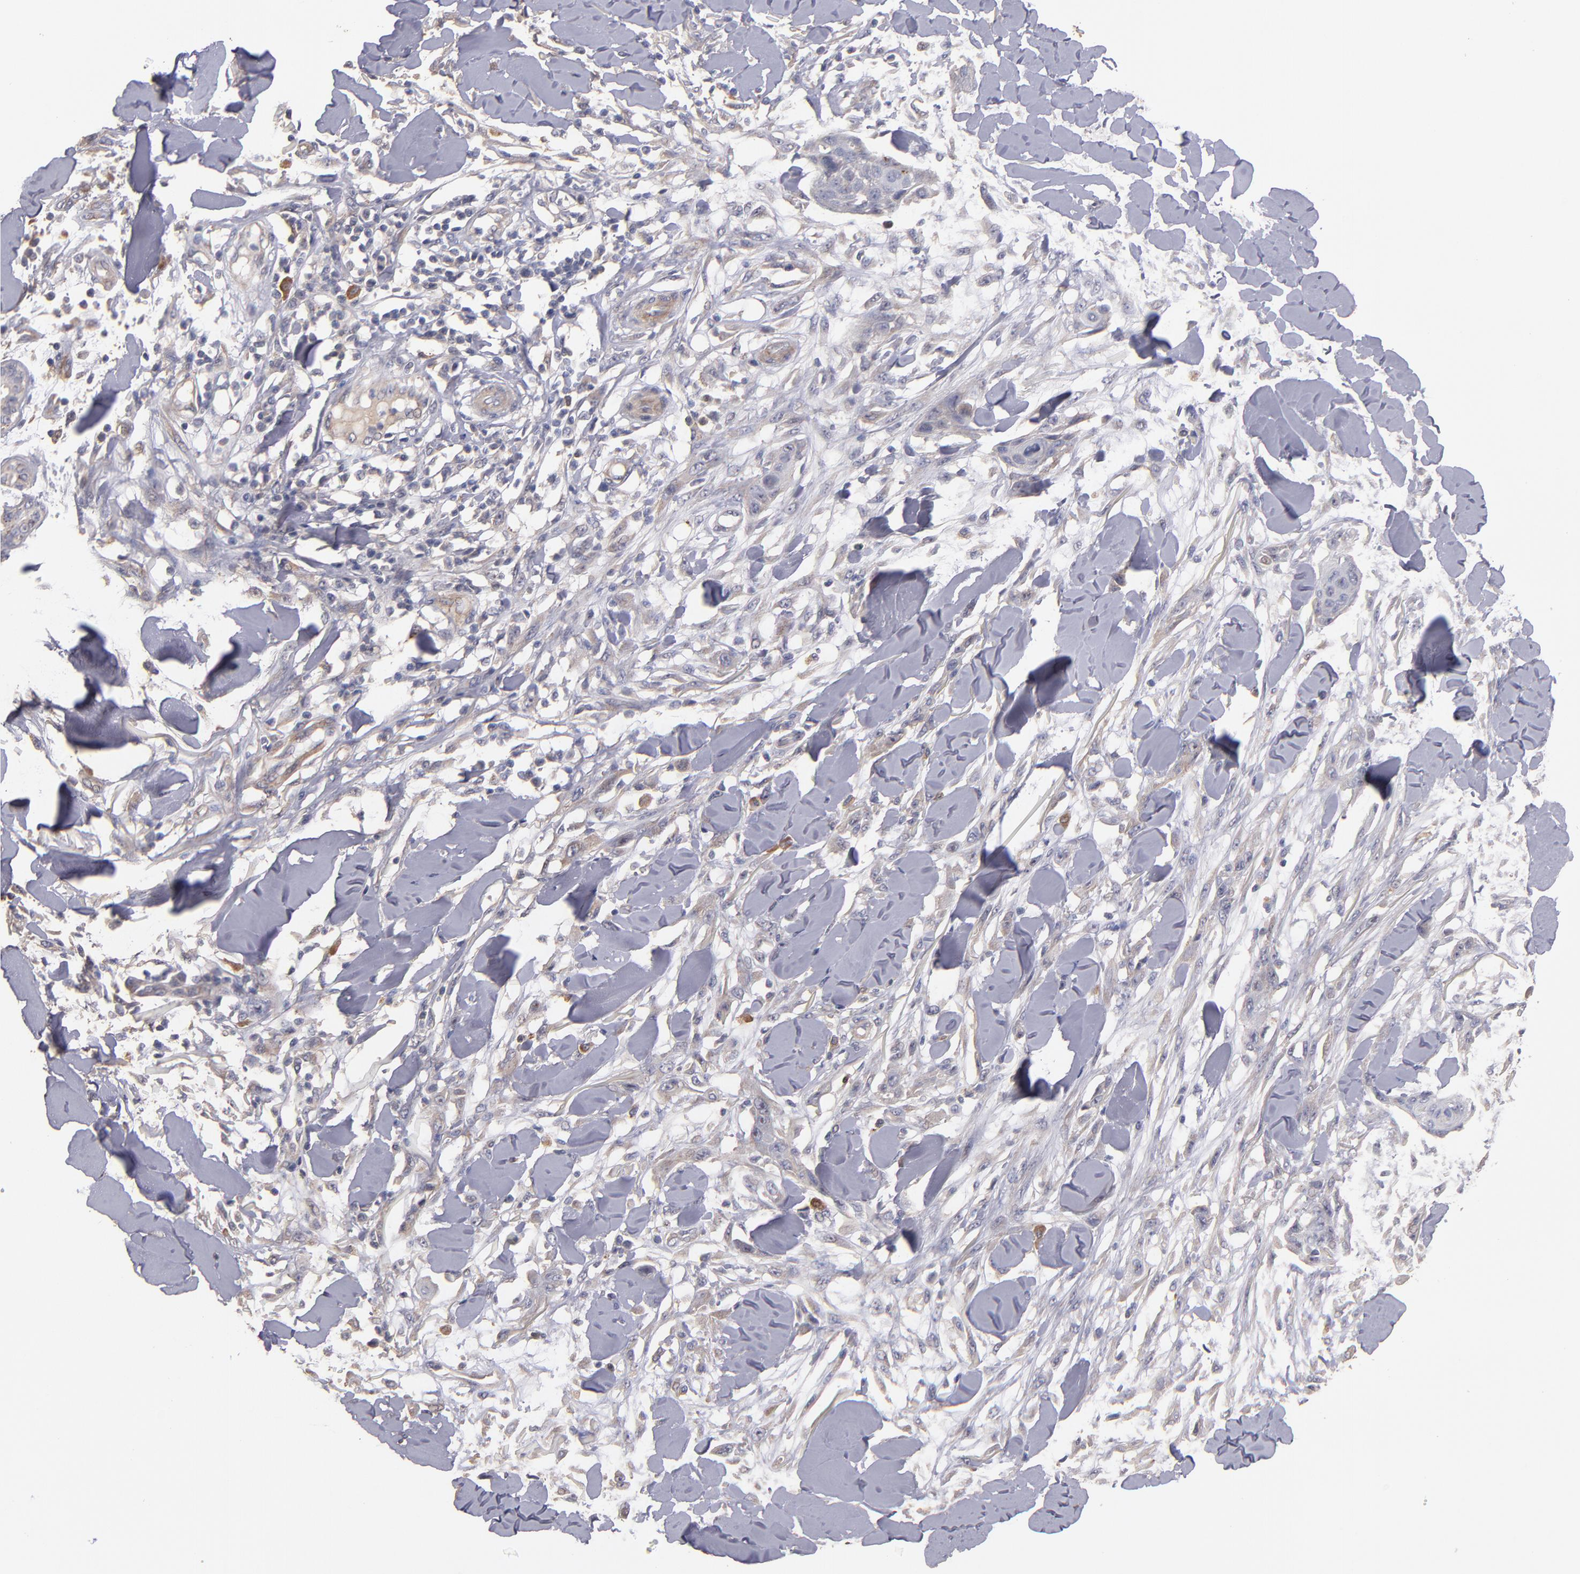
{"staining": {"intensity": "weak", "quantity": "<25%", "location": "cytoplasmic/membranous"}, "tissue": "skin cancer", "cell_type": "Tumor cells", "image_type": "cancer", "snomed": [{"axis": "morphology", "description": "Squamous cell carcinoma, NOS"}, {"axis": "topography", "description": "Skin"}], "caption": "A micrograph of skin cancer (squamous cell carcinoma) stained for a protein reveals no brown staining in tumor cells.", "gene": "MAGEE1", "patient": {"sex": "female", "age": 59}}